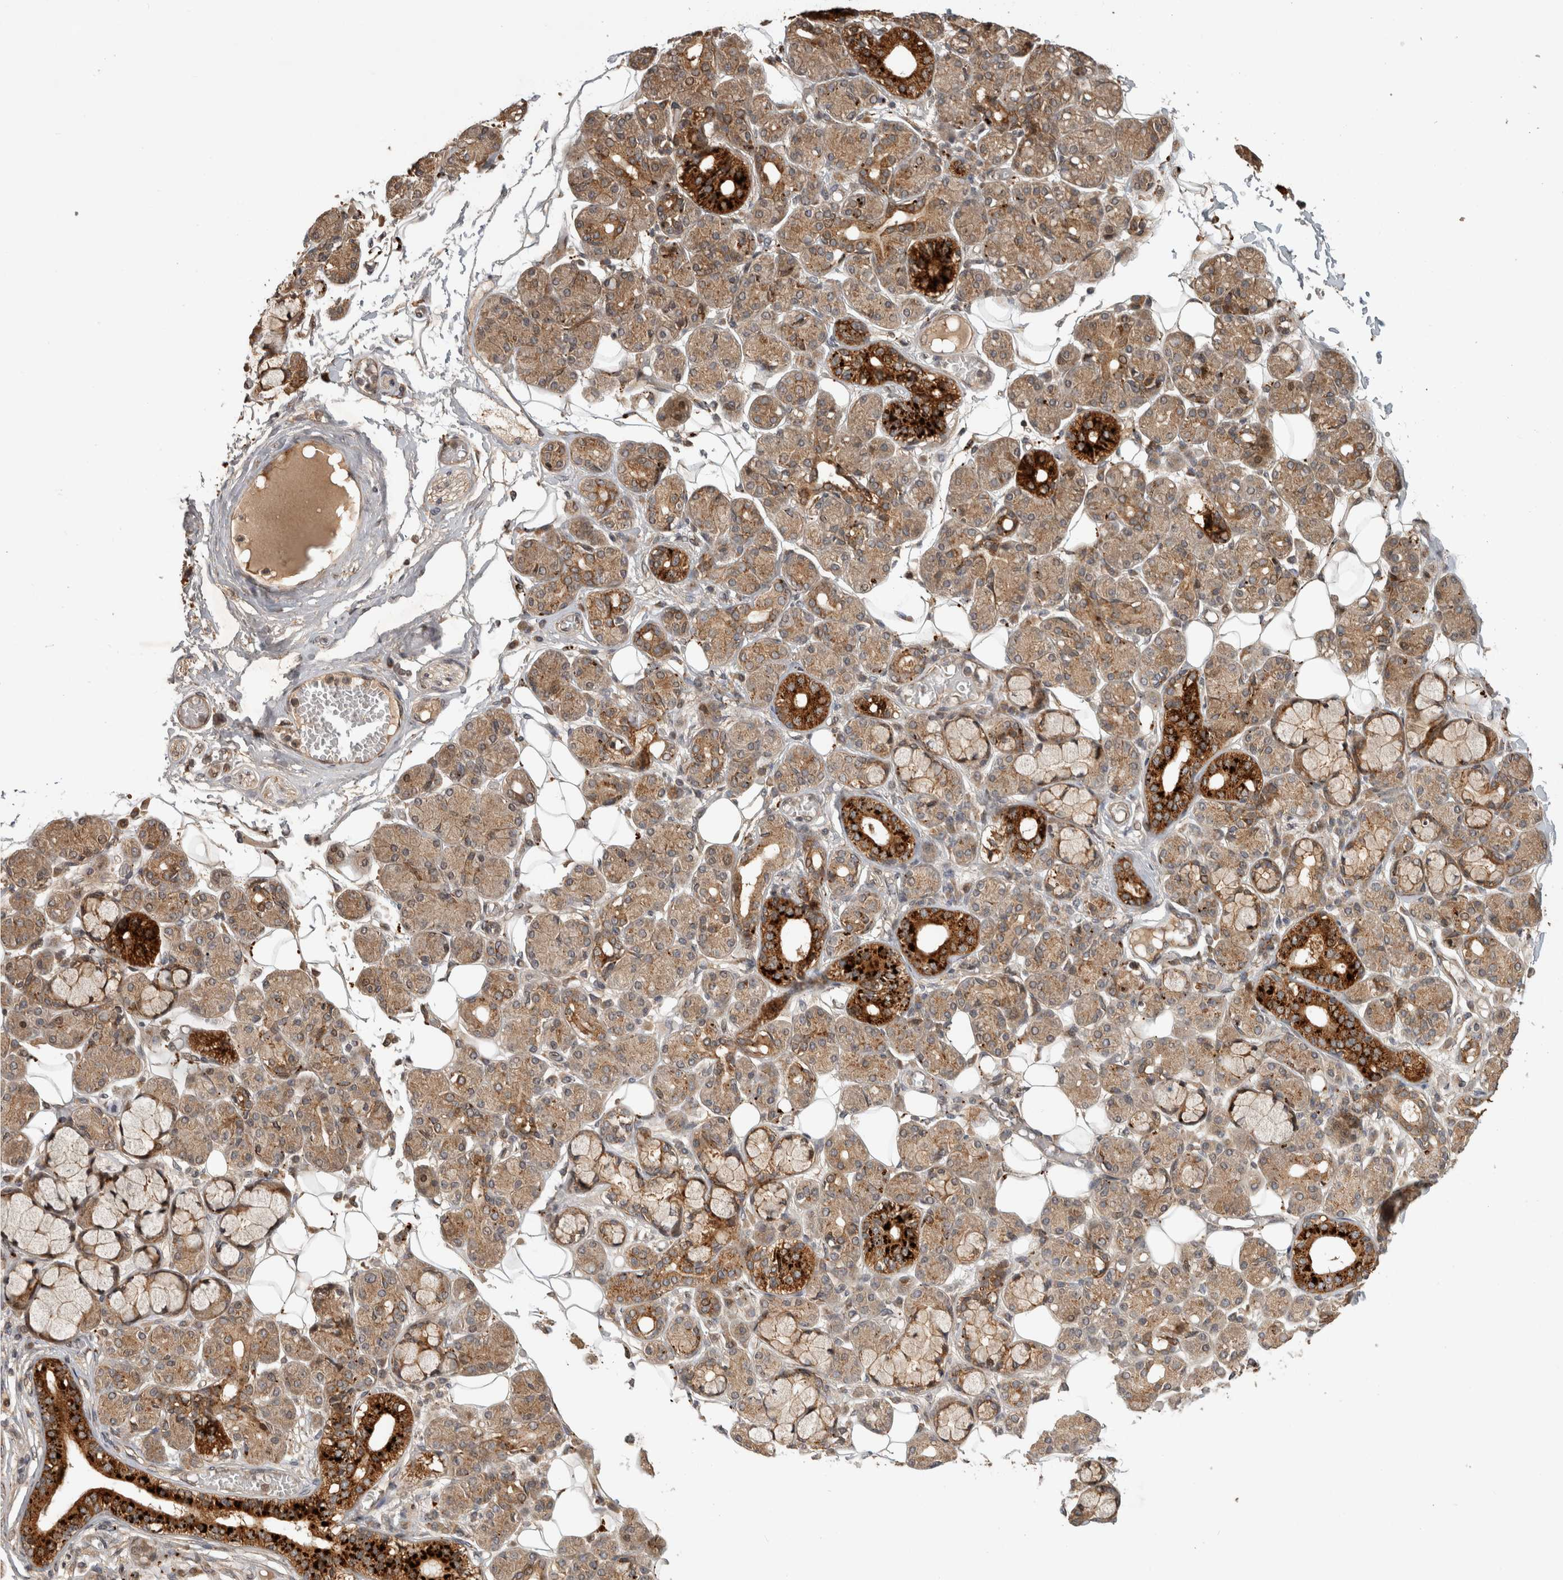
{"staining": {"intensity": "strong", "quantity": "25%-75%", "location": "cytoplasmic/membranous"}, "tissue": "salivary gland", "cell_type": "Glandular cells", "image_type": "normal", "snomed": [{"axis": "morphology", "description": "Normal tissue, NOS"}, {"axis": "topography", "description": "Salivary gland"}], "caption": "Strong cytoplasmic/membranous positivity is appreciated in approximately 25%-75% of glandular cells in benign salivary gland. (DAB (3,3'-diaminobenzidine) IHC with brightfield microscopy, high magnification).", "gene": "PITPNC1", "patient": {"sex": "male", "age": 63}}